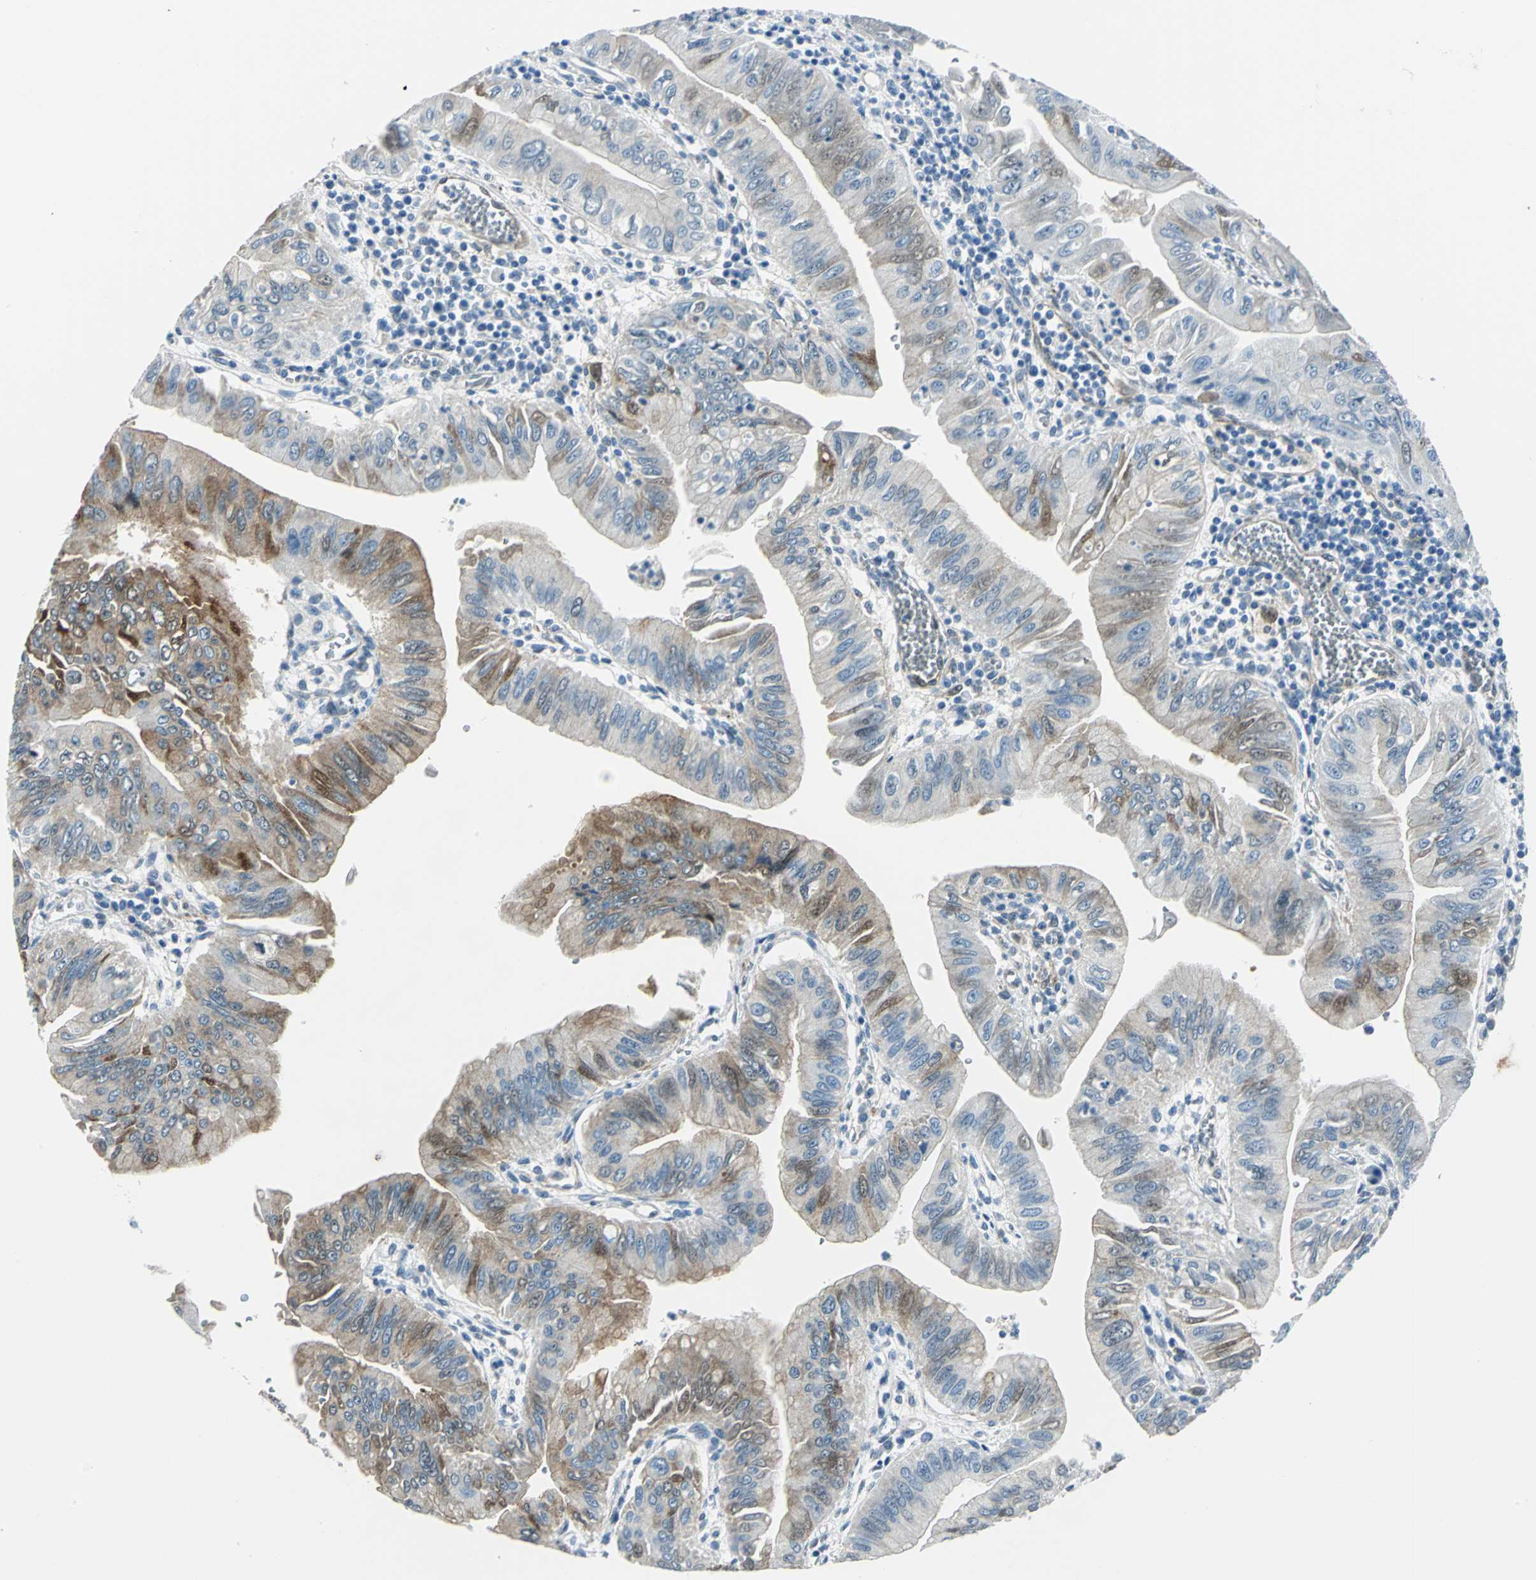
{"staining": {"intensity": "moderate", "quantity": "25%-75%", "location": "cytoplasmic/membranous"}, "tissue": "pancreatic cancer", "cell_type": "Tumor cells", "image_type": "cancer", "snomed": [{"axis": "morphology", "description": "Normal tissue, NOS"}, {"axis": "topography", "description": "Lymph node"}], "caption": "This histopathology image shows IHC staining of pancreatic cancer, with medium moderate cytoplasmic/membranous expression in about 25%-75% of tumor cells.", "gene": "HSPB1", "patient": {"sex": "male", "age": 50}}